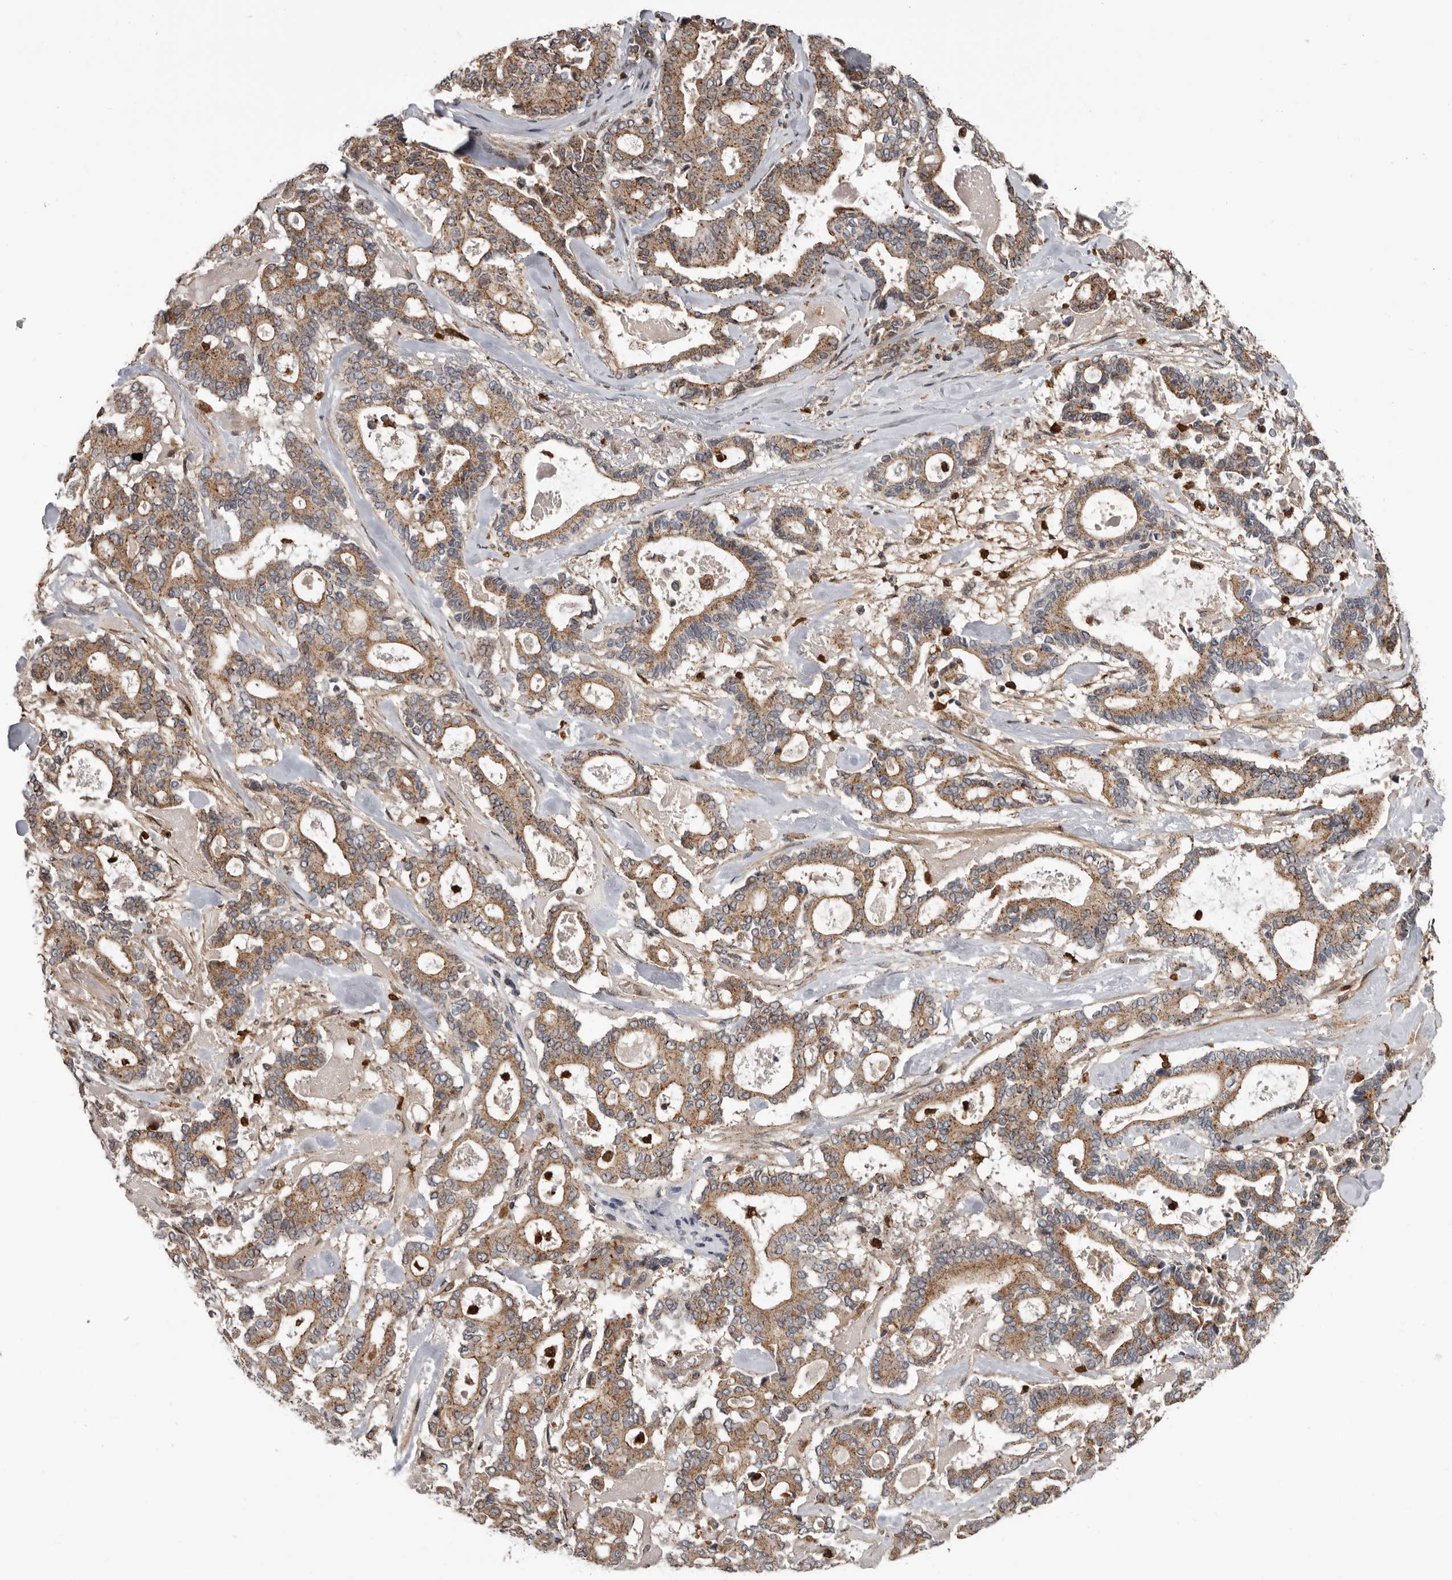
{"staining": {"intensity": "moderate", "quantity": ">75%", "location": "cytoplasmic/membranous"}, "tissue": "pancreatic cancer", "cell_type": "Tumor cells", "image_type": "cancer", "snomed": [{"axis": "morphology", "description": "Adenocarcinoma, NOS"}, {"axis": "topography", "description": "Pancreas"}], "caption": "There is medium levels of moderate cytoplasmic/membranous expression in tumor cells of adenocarcinoma (pancreatic), as demonstrated by immunohistochemical staining (brown color).", "gene": "FGFR4", "patient": {"sex": "male", "age": 63}}